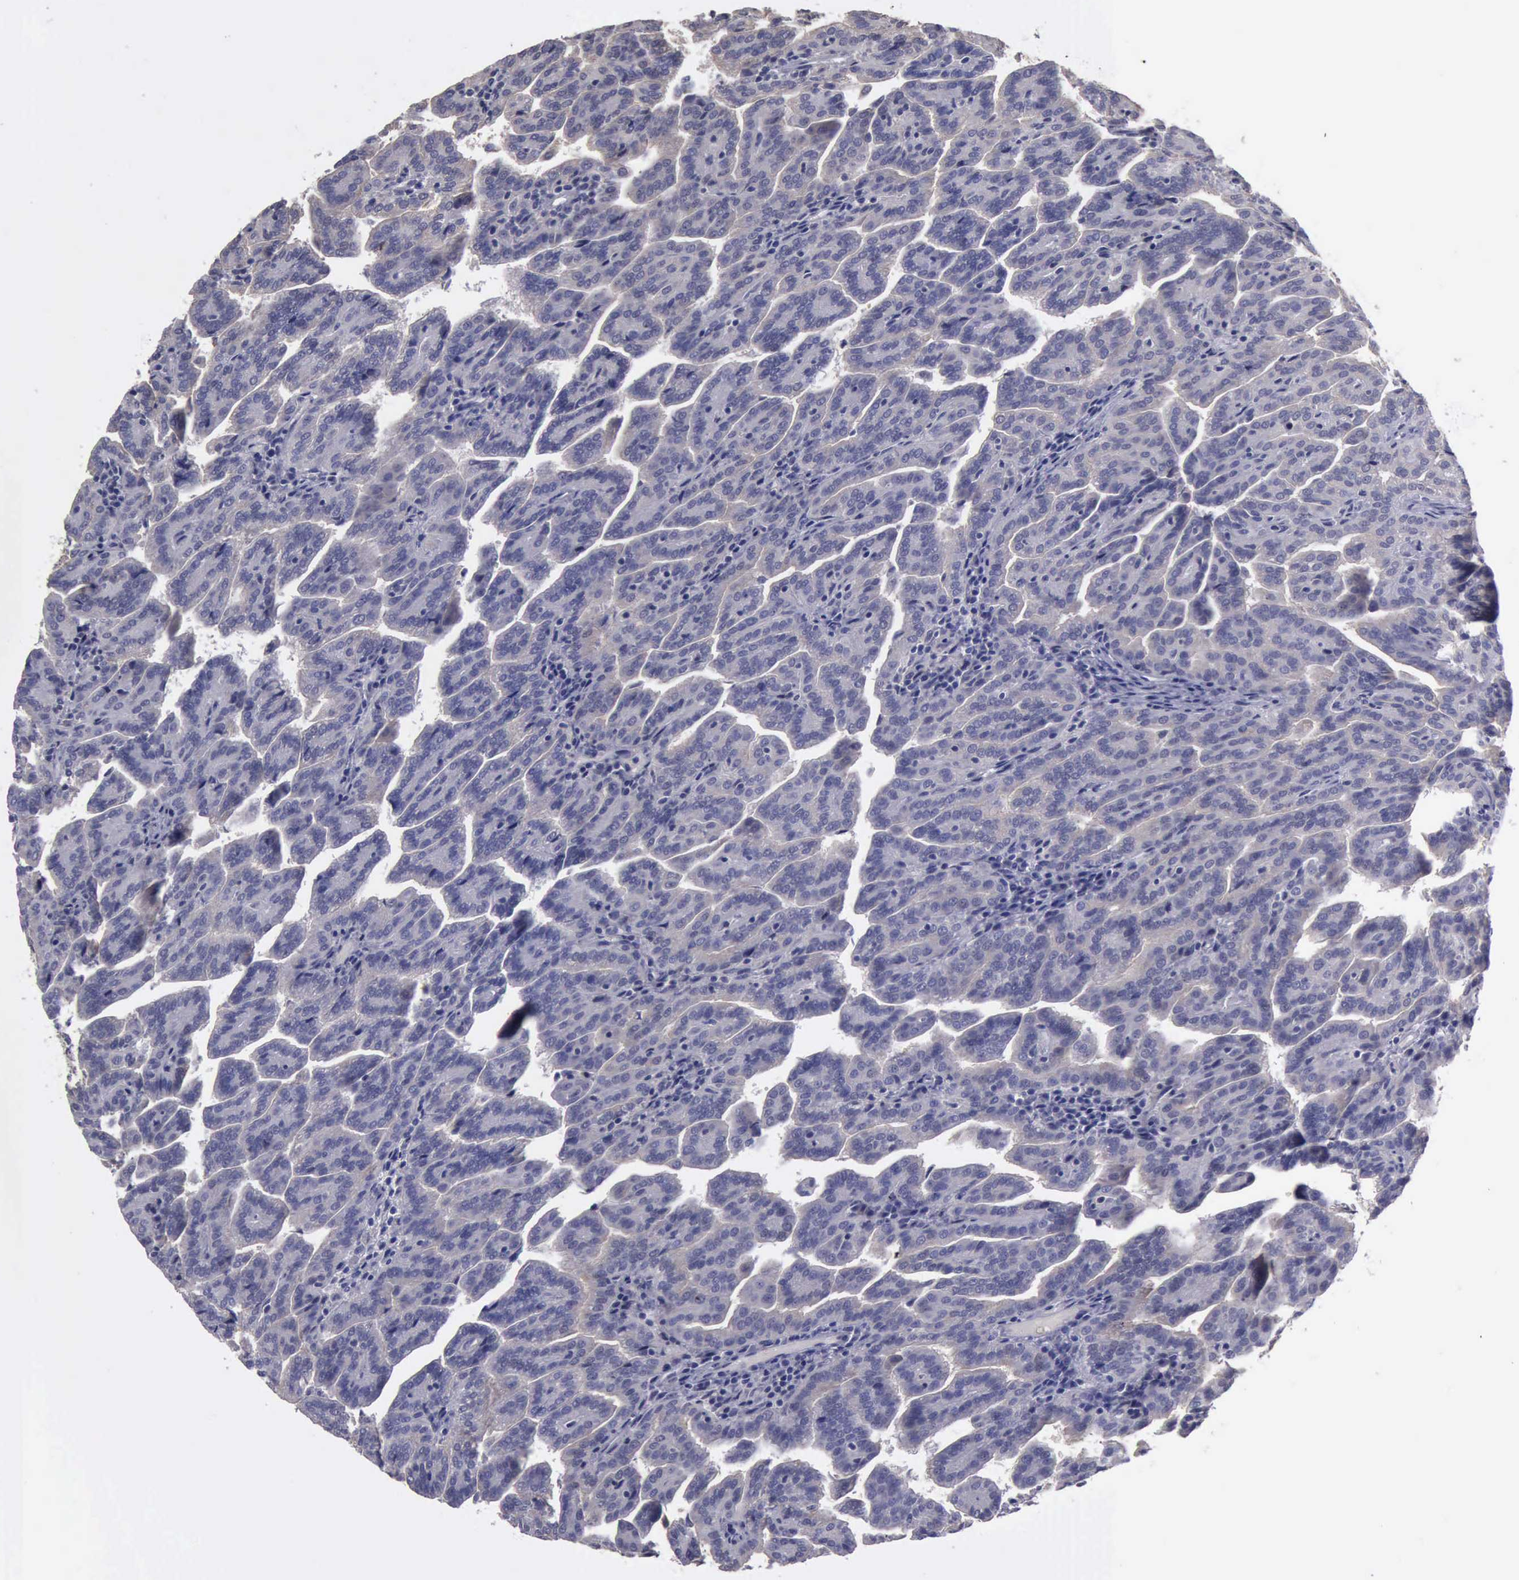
{"staining": {"intensity": "negative", "quantity": "none", "location": "none"}, "tissue": "renal cancer", "cell_type": "Tumor cells", "image_type": "cancer", "snomed": [{"axis": "morphology", "description": "Adenocarcinoma, NOS"}, {"axis": "topography", "description": "Kidney"}], "caption": "Tumor cells show no significant protein expression in renal adenocarcinoma.", "gene": "PHKA1", "patient": {"sex": "male", "age": 61}}